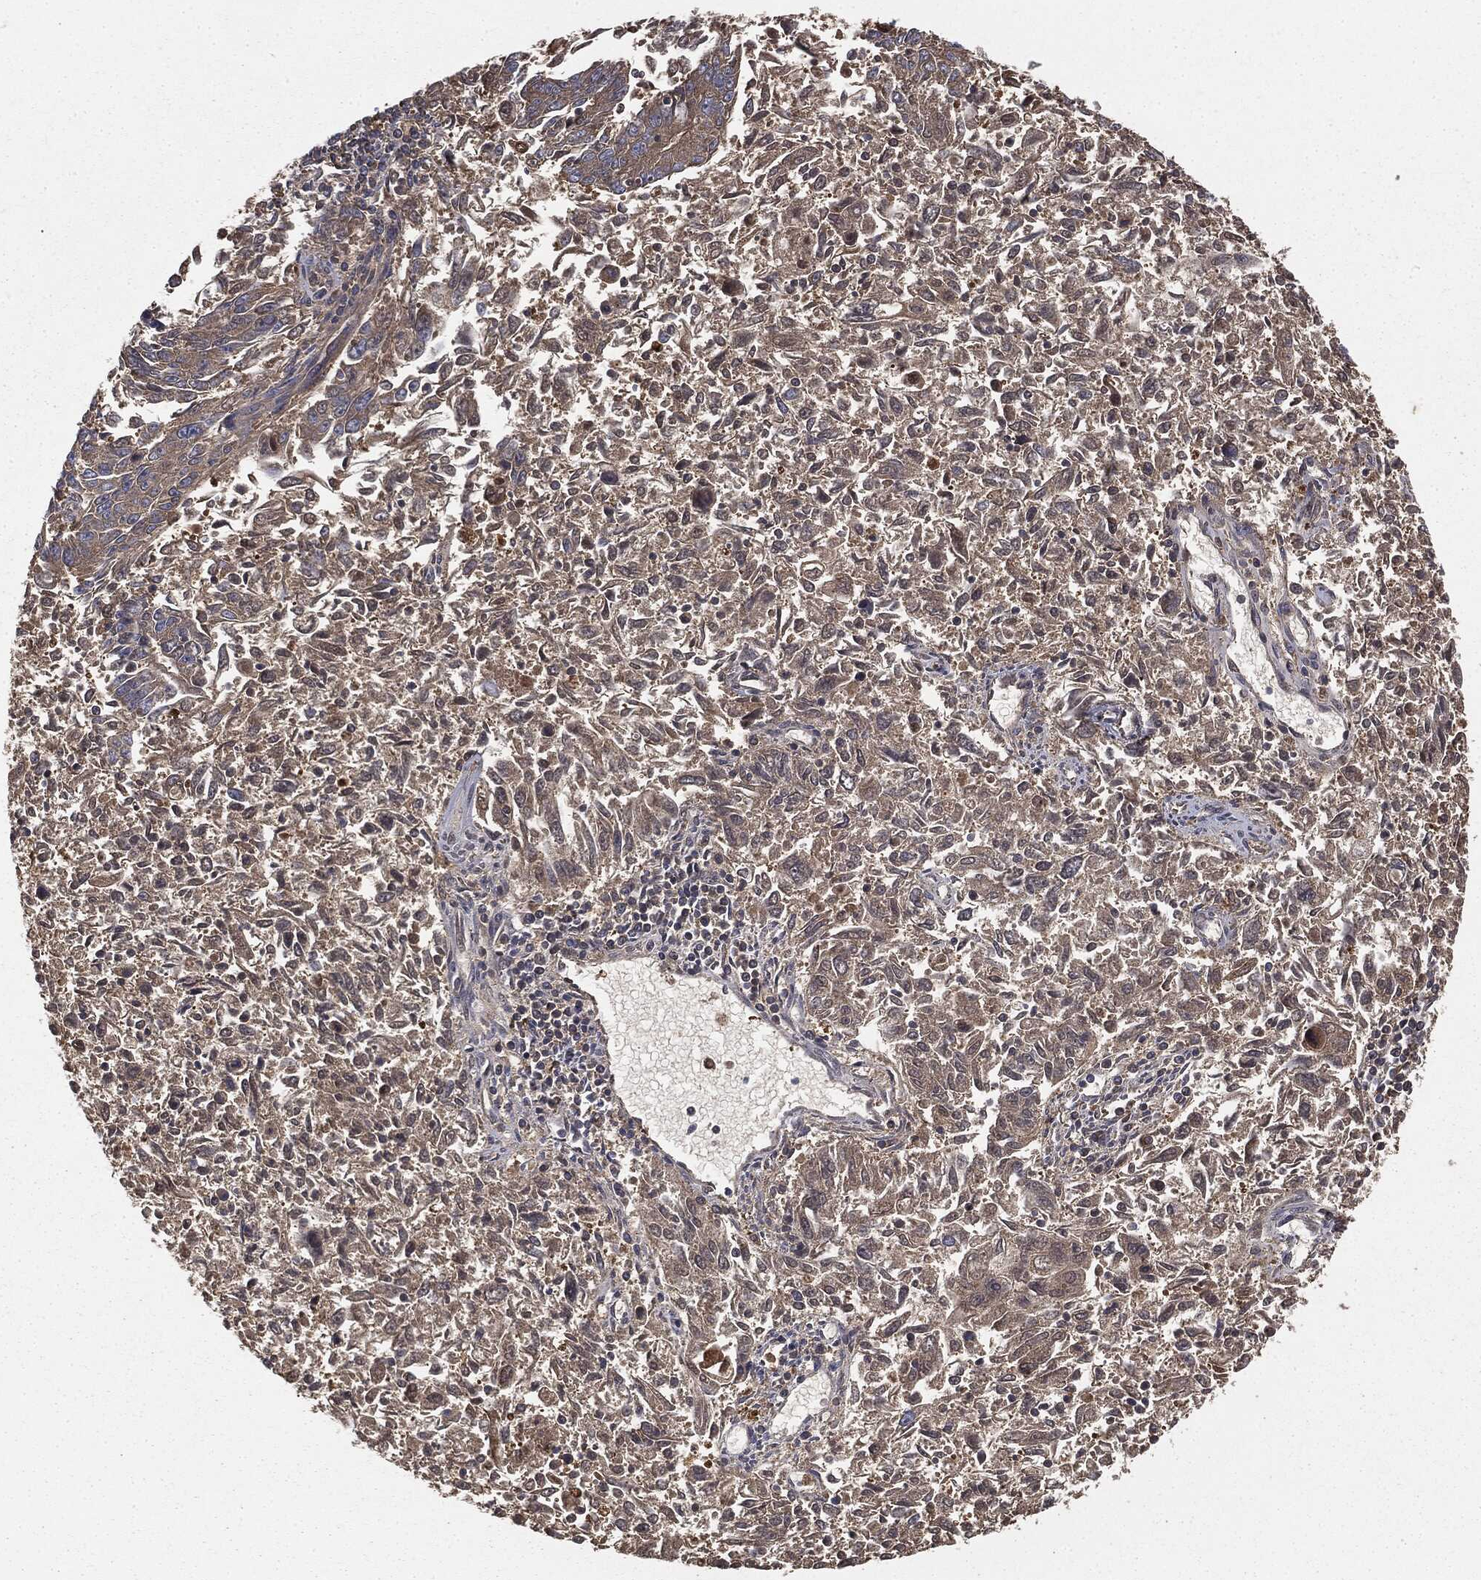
{"staining": {"intensity": "weak", "quantity": "25%-75%", "location": "cytoplasmic/membranous"}, "tissue": "endometrial cancer", "cell_type": "Tumor cells", "image_type": "cancer", "snomed": [{"axis": "morphology", "description": "Adenocarcinoma, NOS"}, {"axis": "topography", "description": "Endometrium"}], "caption": "The immunohistochemical stain labels weak cytoplasmic/membranous staining in tumor cells of endometrial adenocarcinoma tissue.", "gene": "GNB5", "patient": {"sex": "female", "age": 42}}